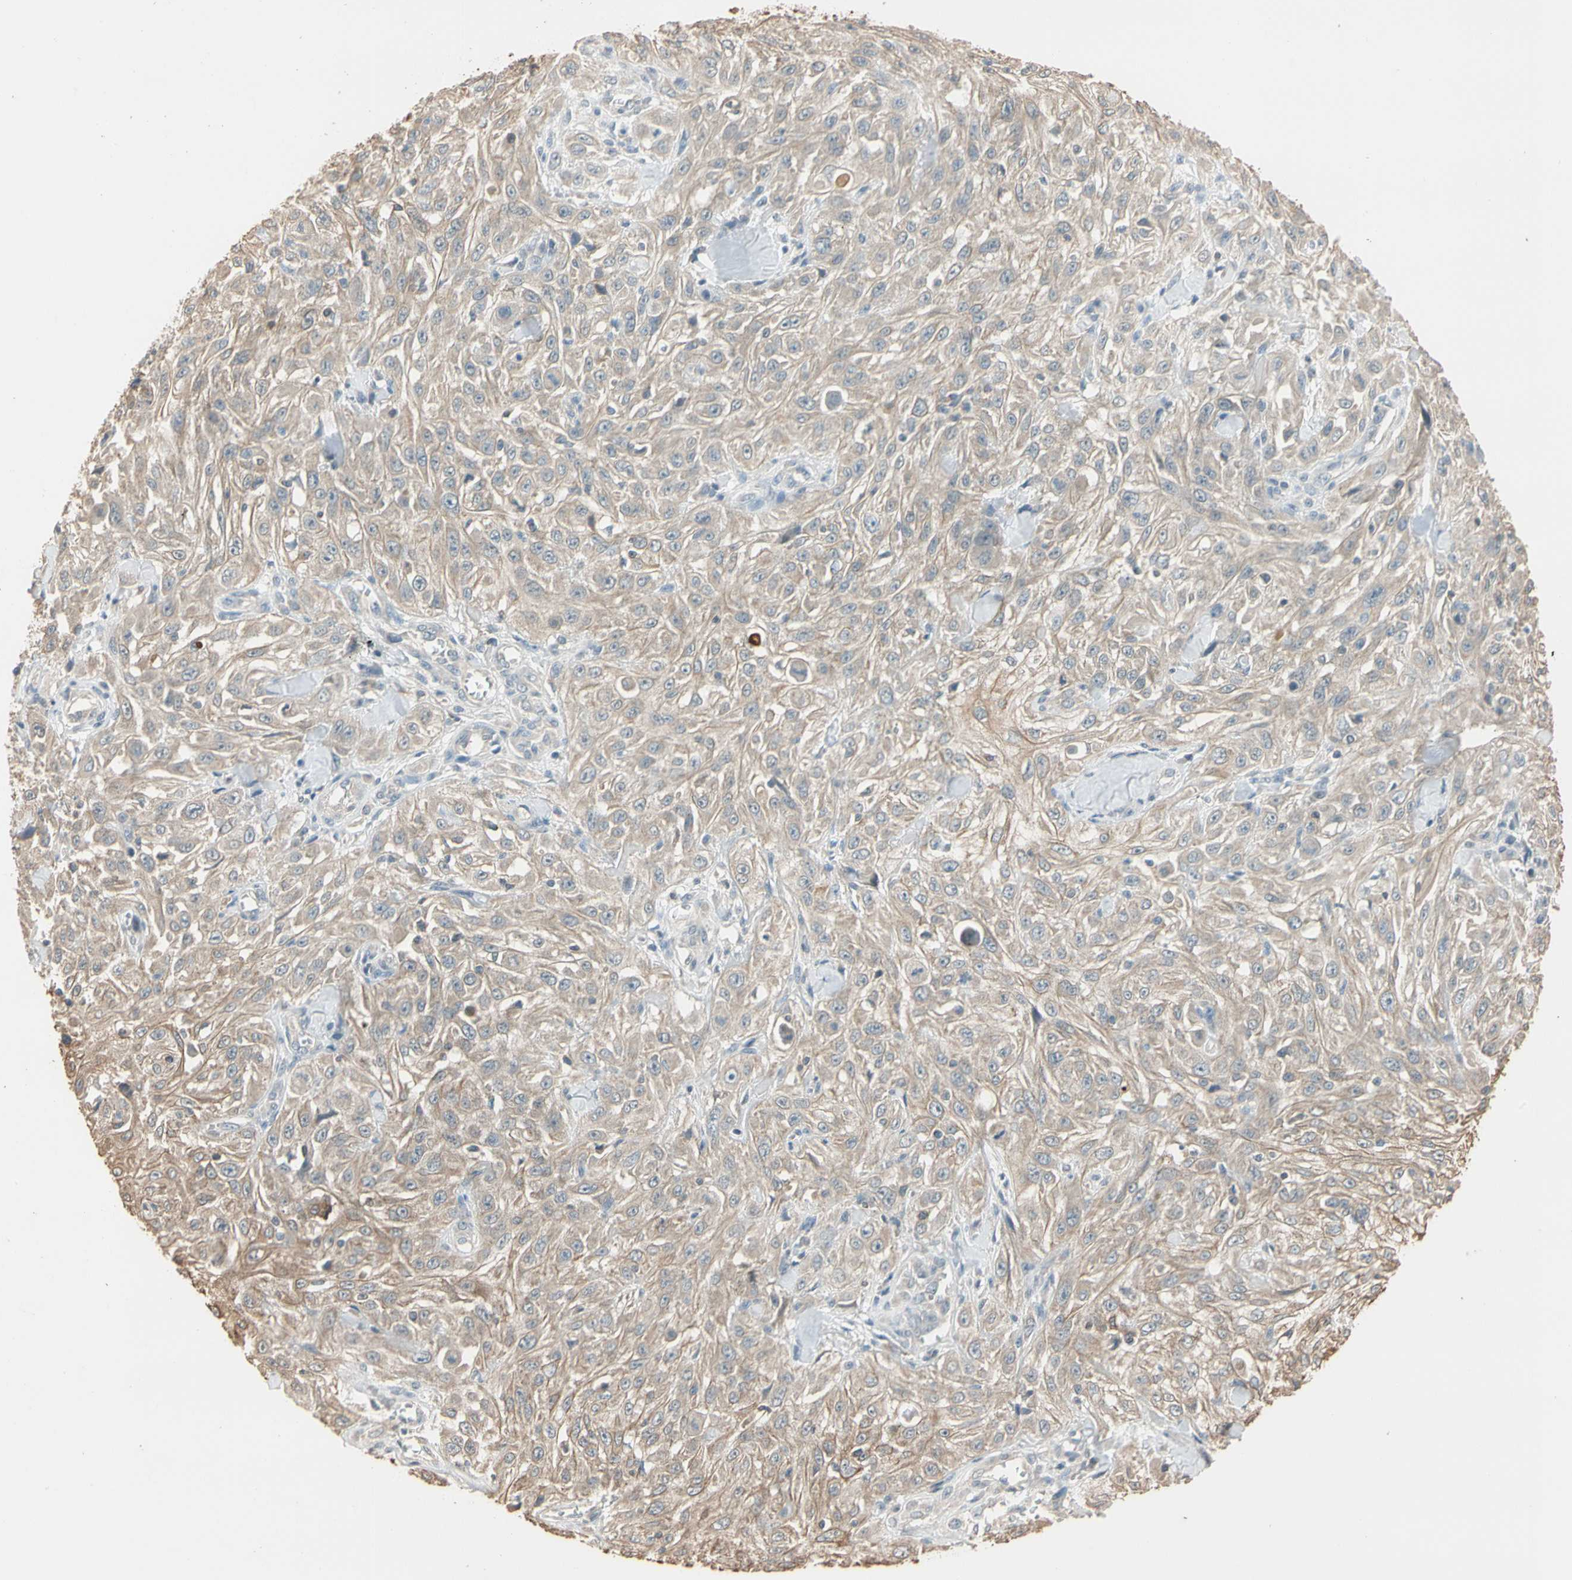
{"staining": {"intensity": "moderate", "quantity": ">75%", "location": "cytoplasmic/membranous"}, "tissue": "skin cancer", "cell_type": "Tumor cells", "image_type": "cancer", "snomed": [{"axis": "morphology", "description": "Squamous cell carcinoma, NOS"}, {"axis": "morphology", "description": "Squamous cell carcinoma, metastatic, NOS"}, {"axis": "topography", "description": "Skin"}, {"axis": "topography", "description": "Lymph node"}], "caption": "An immunohistochemistry image of neoplastic tissue is shown. Protein staining in brown highlights moderate cytoplasmic/membranous positivity in squamous cell carcinoma (skin) within tumor cells.", "gene": "MAP3K7", "patient": {"sex": "male", "age": 75}}